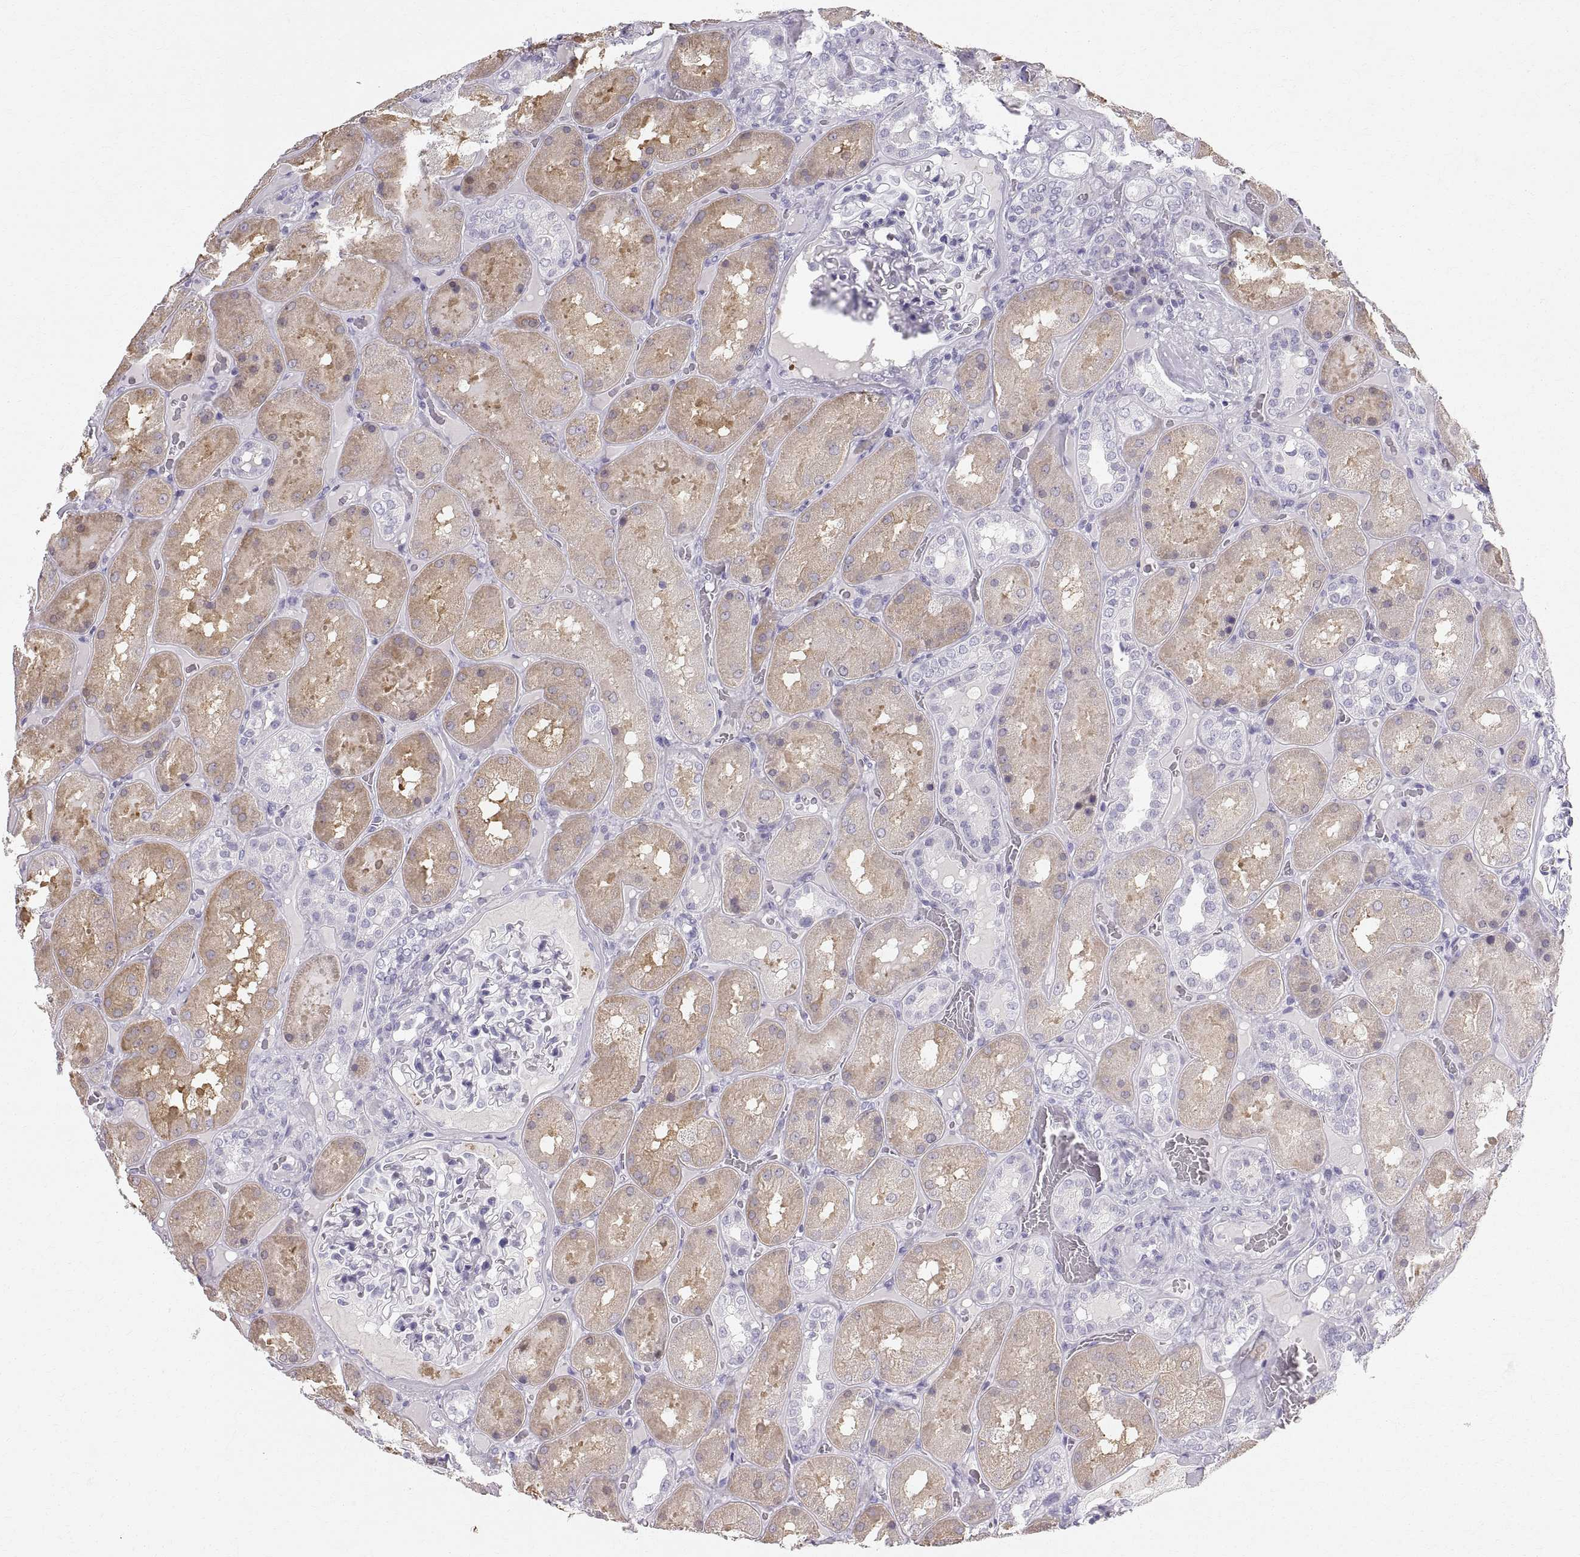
{"staining": {"intensity": "negative", "quantity": "none", "location": "none"}, "tissue": "kidney", "cell_type": "Cells in glomeruli", "image_type": "normal", "snomed": [{"axis": "morphology", "description": "Normal tissue, NOS"}, {"axis": "topography", "description": "Kidney"}], "caption": "Immunohistochemical staining of benign kidney demonstrates no significant expression in cells in glomeruli. (DAB (3,3'-diaminobenzidine) immunohistochemistry, high magnification).", "gene": "SLC22A6", "patient": {"sex": "male", "age": 73}}